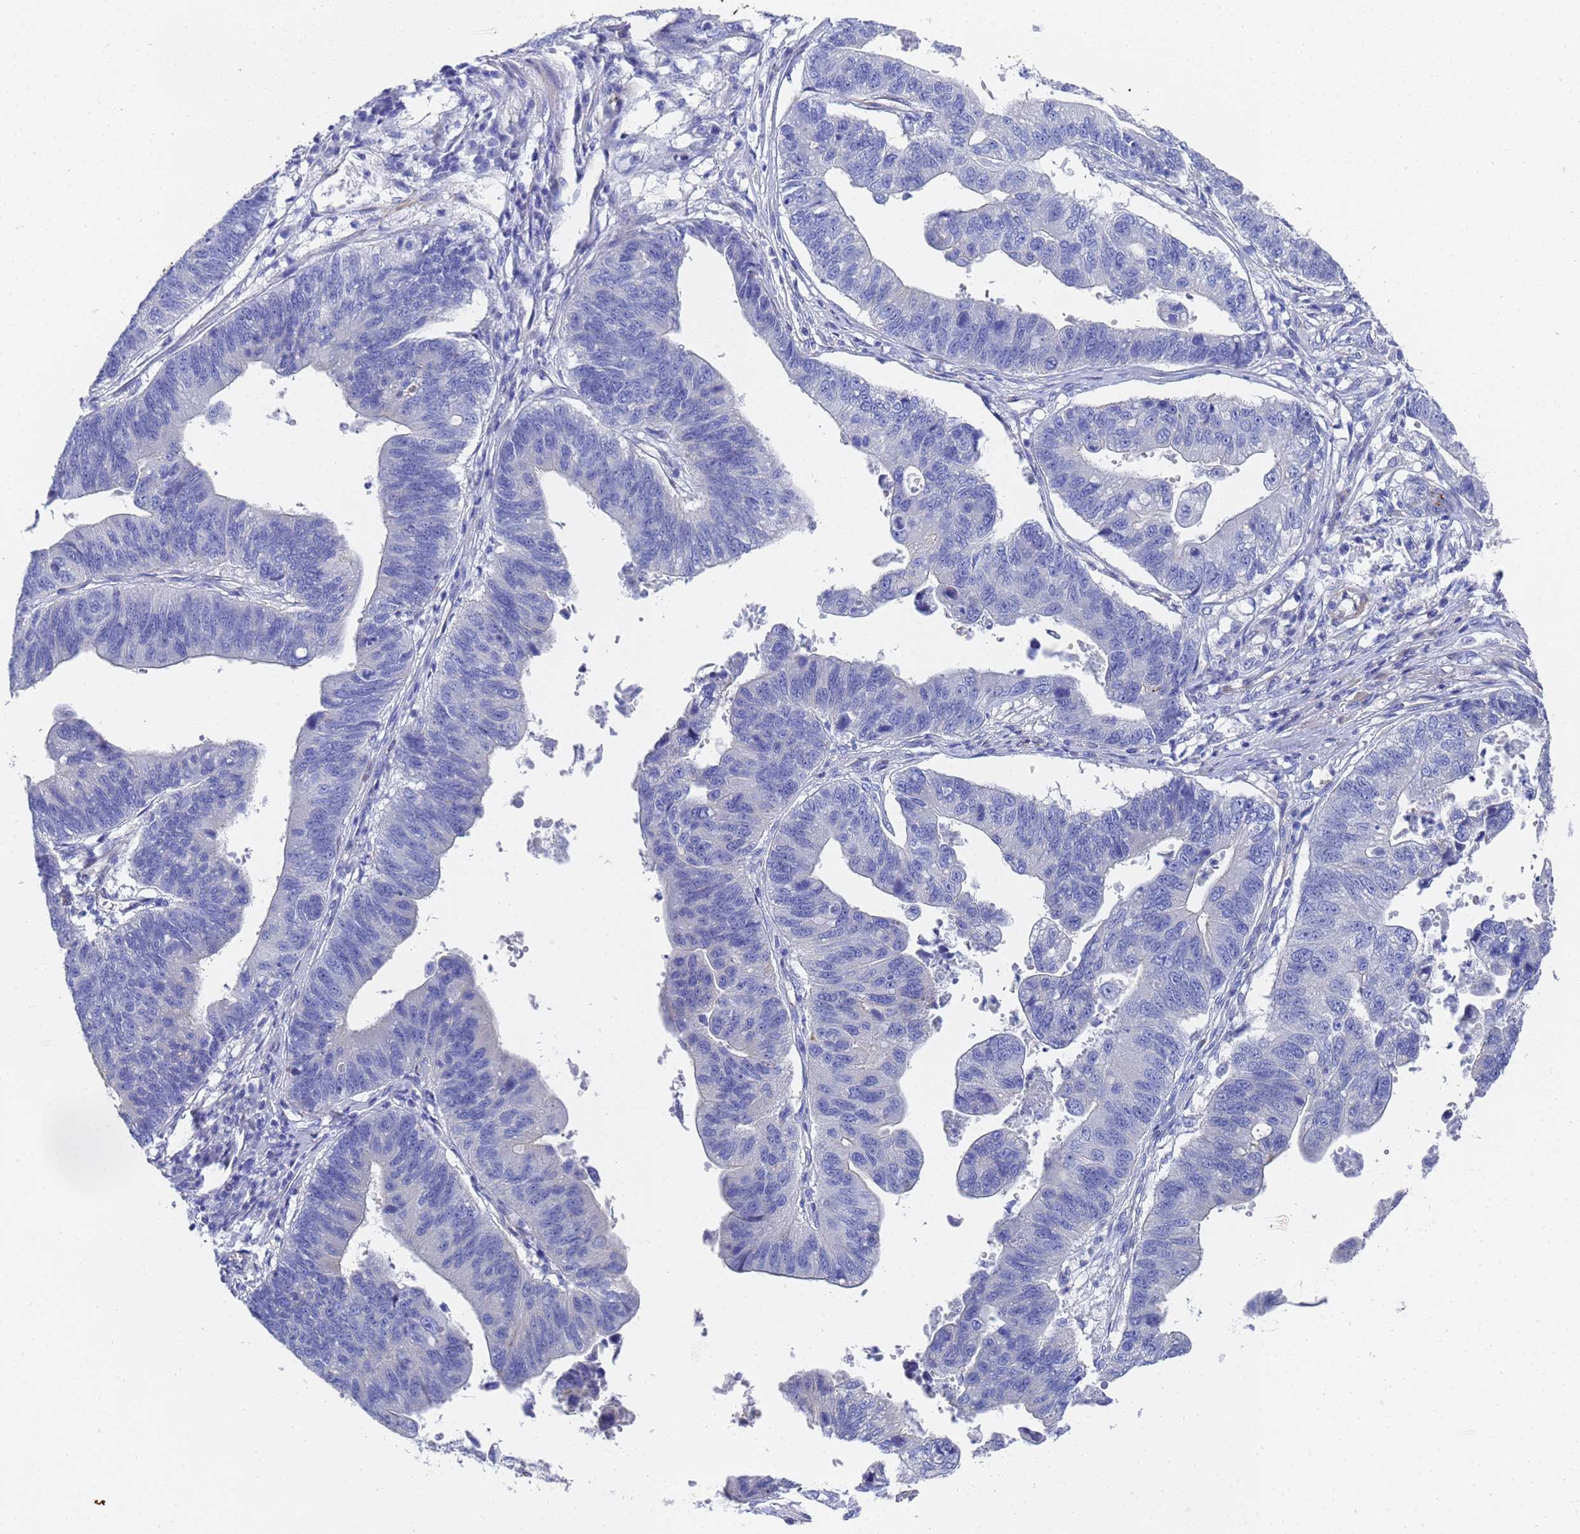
{"staining": {"intensity": "negative", "quantity": "none", "location": "none"}, "tissue": "stomach cancer", "cell_type": "Tumor cells", "image_type": "cancer", "snomed": [{"axis": "morphology", "description": "Adenocarcinoma, NOS"}, {"axis": "topography", "description": "Stomach"}], "caption": "IHC histopathology image of neoplastic tissue: human stomach adenocarcinoma stained with DAB demonstrates no significant protein staining in tumor cells.", "gene": "TUBB1", "patient": {"sex": "male", "age": 59}}